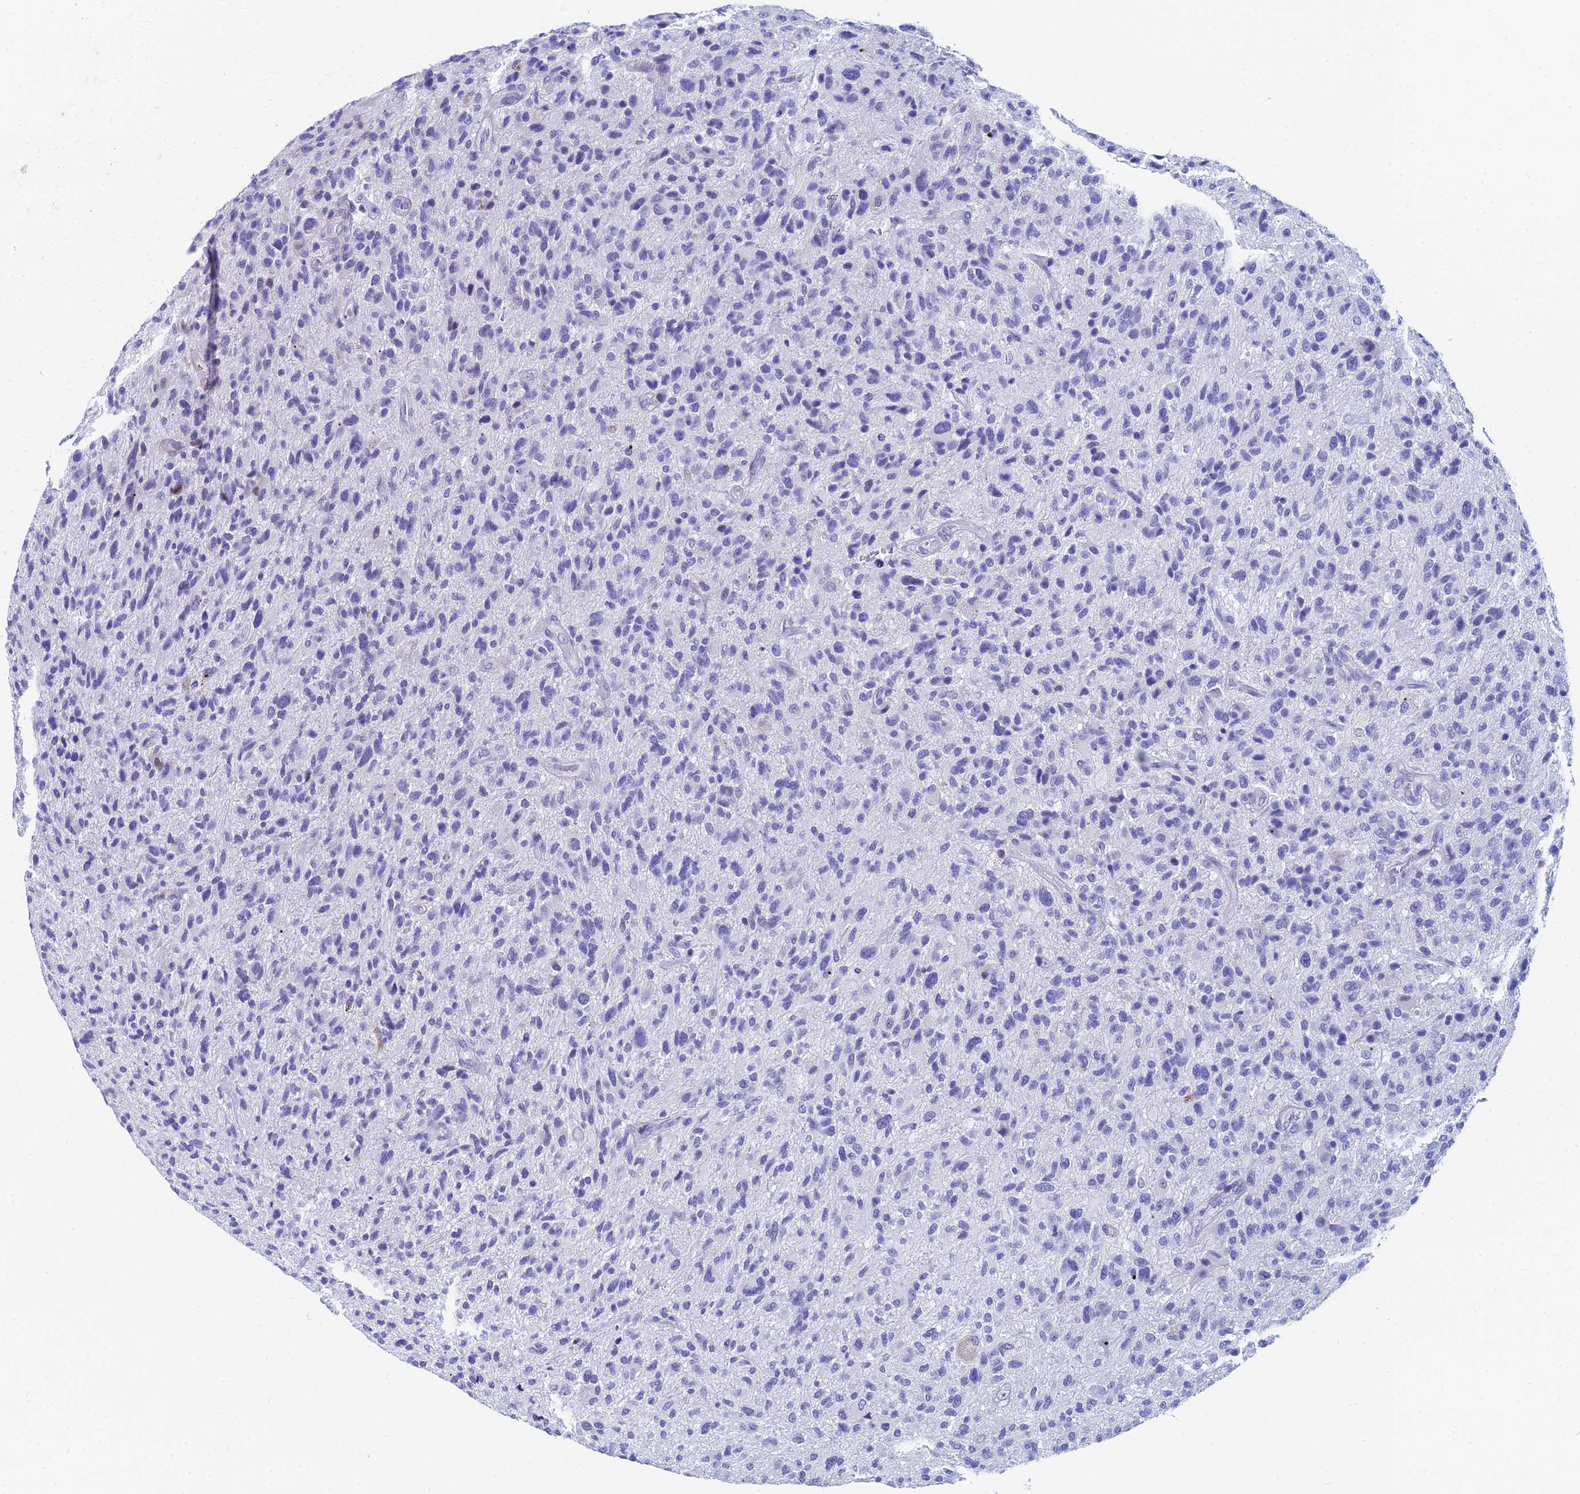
{"staining": {"intensity": "negative", "quantity": "none", "location": "none"}, "tissue": "glioma", "cell_type": "Tumor cells", "image_type": "cancer", "snomed": [{"axis": "morphology", "description": "Glioma, malignant, High grade"}, {"axis": "topography", "description": "Brain"}], "caption": "There is no significant expression in tumor cells of malignant glioma (high-grade). (IHC, brightfield microscopy, high magnification).", "gene": "HSPA1L", "patient": {"sex": "male", "age": 47}}